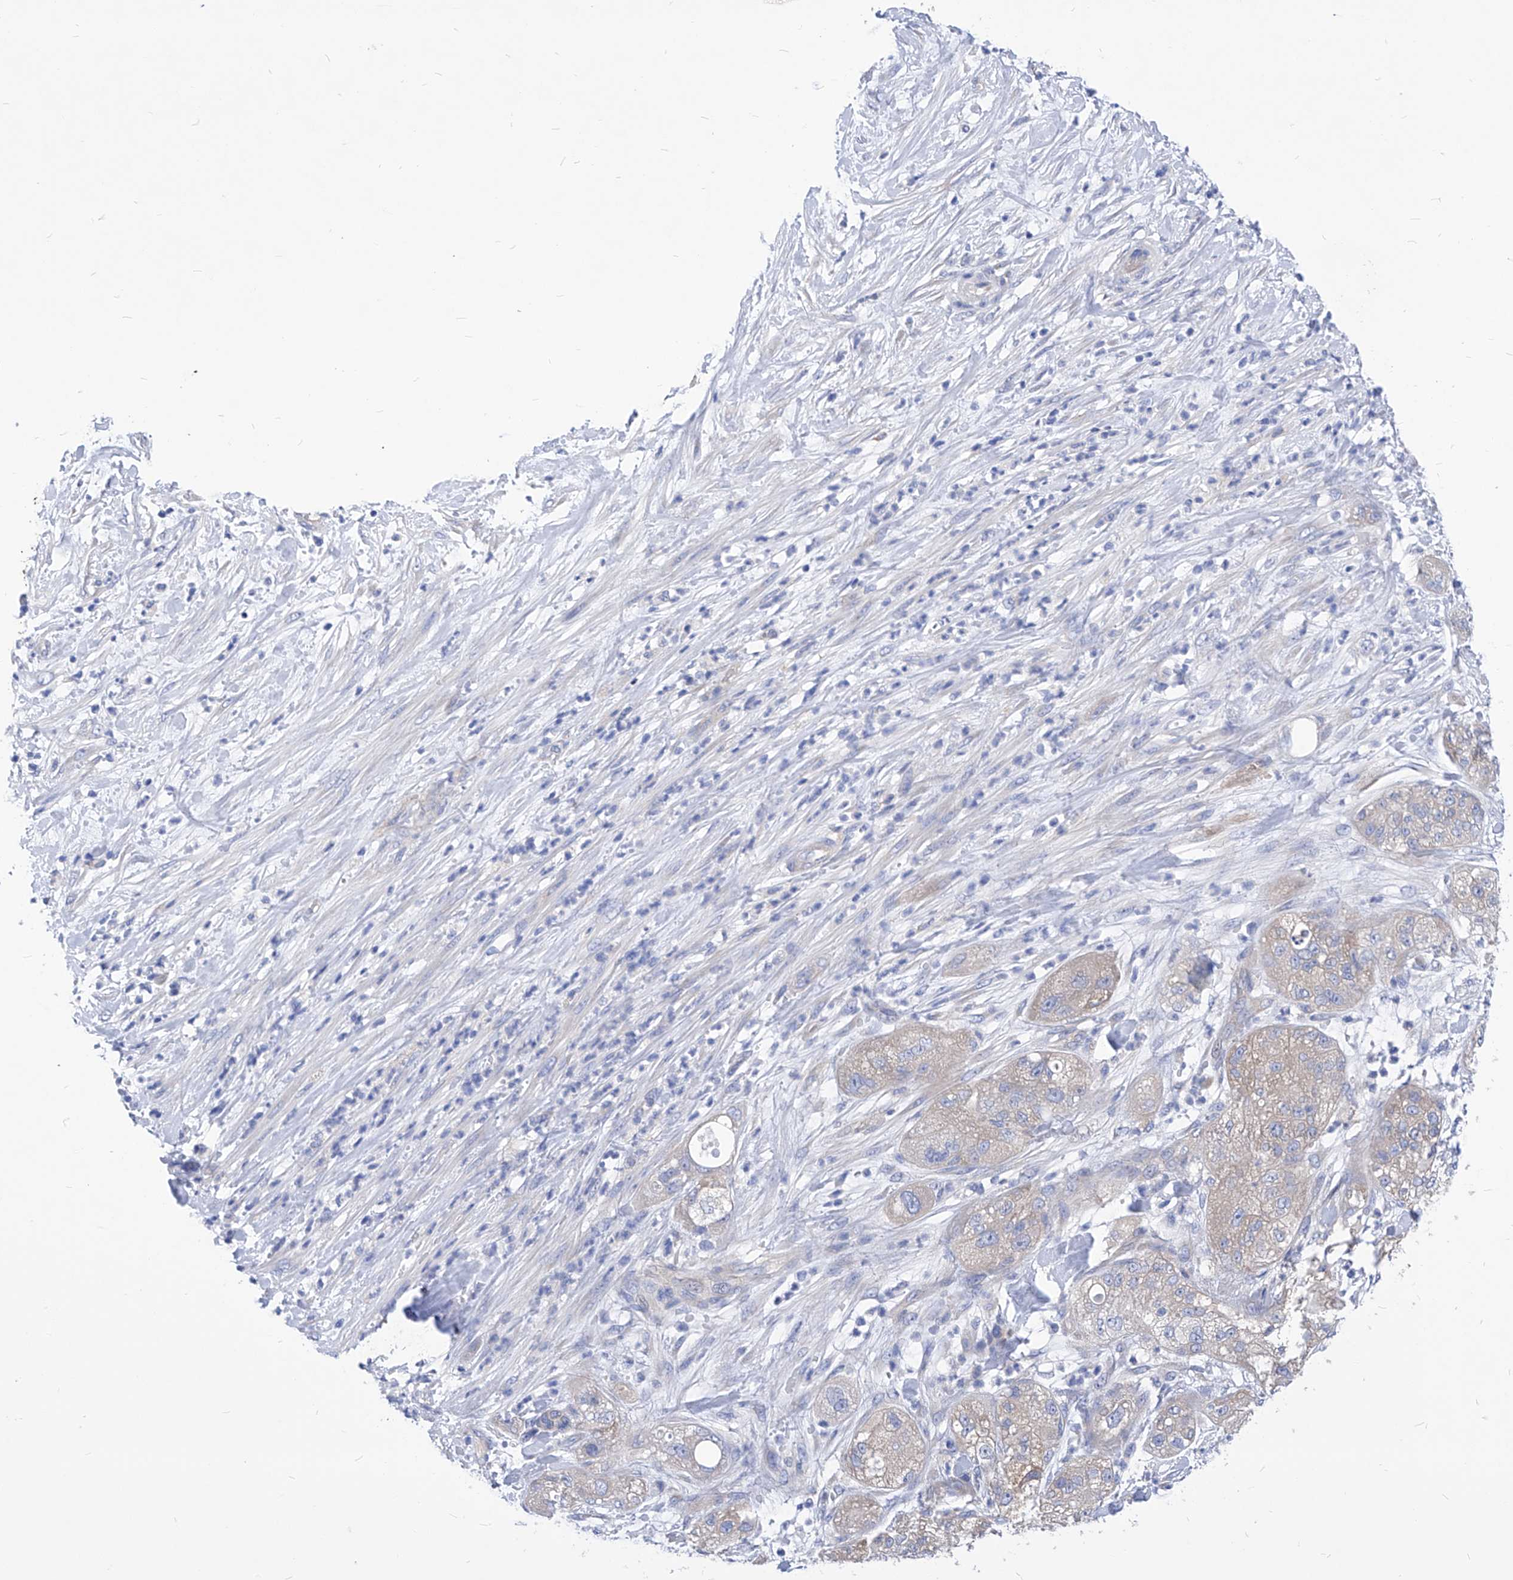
{"staining": {"intensity": "weak", "quantity": "<25%", "location": "cytoplasmic/membranous"}, "tissue": "pancreatic cancer", "cell_type": "Tumor cells", "image_type": "cancer", "snomed": [{"axis": "morphology", "description": "Adenocarcinoma, NOS"}, {"axis": "topography", "description": "Pancreas"}], "caption": "This is an IHC image of human pancreatic cancer. There is no expression in tumor cells.", "gene": "XPNPEP1", "patient": {"sex": "female", "age": 78}}